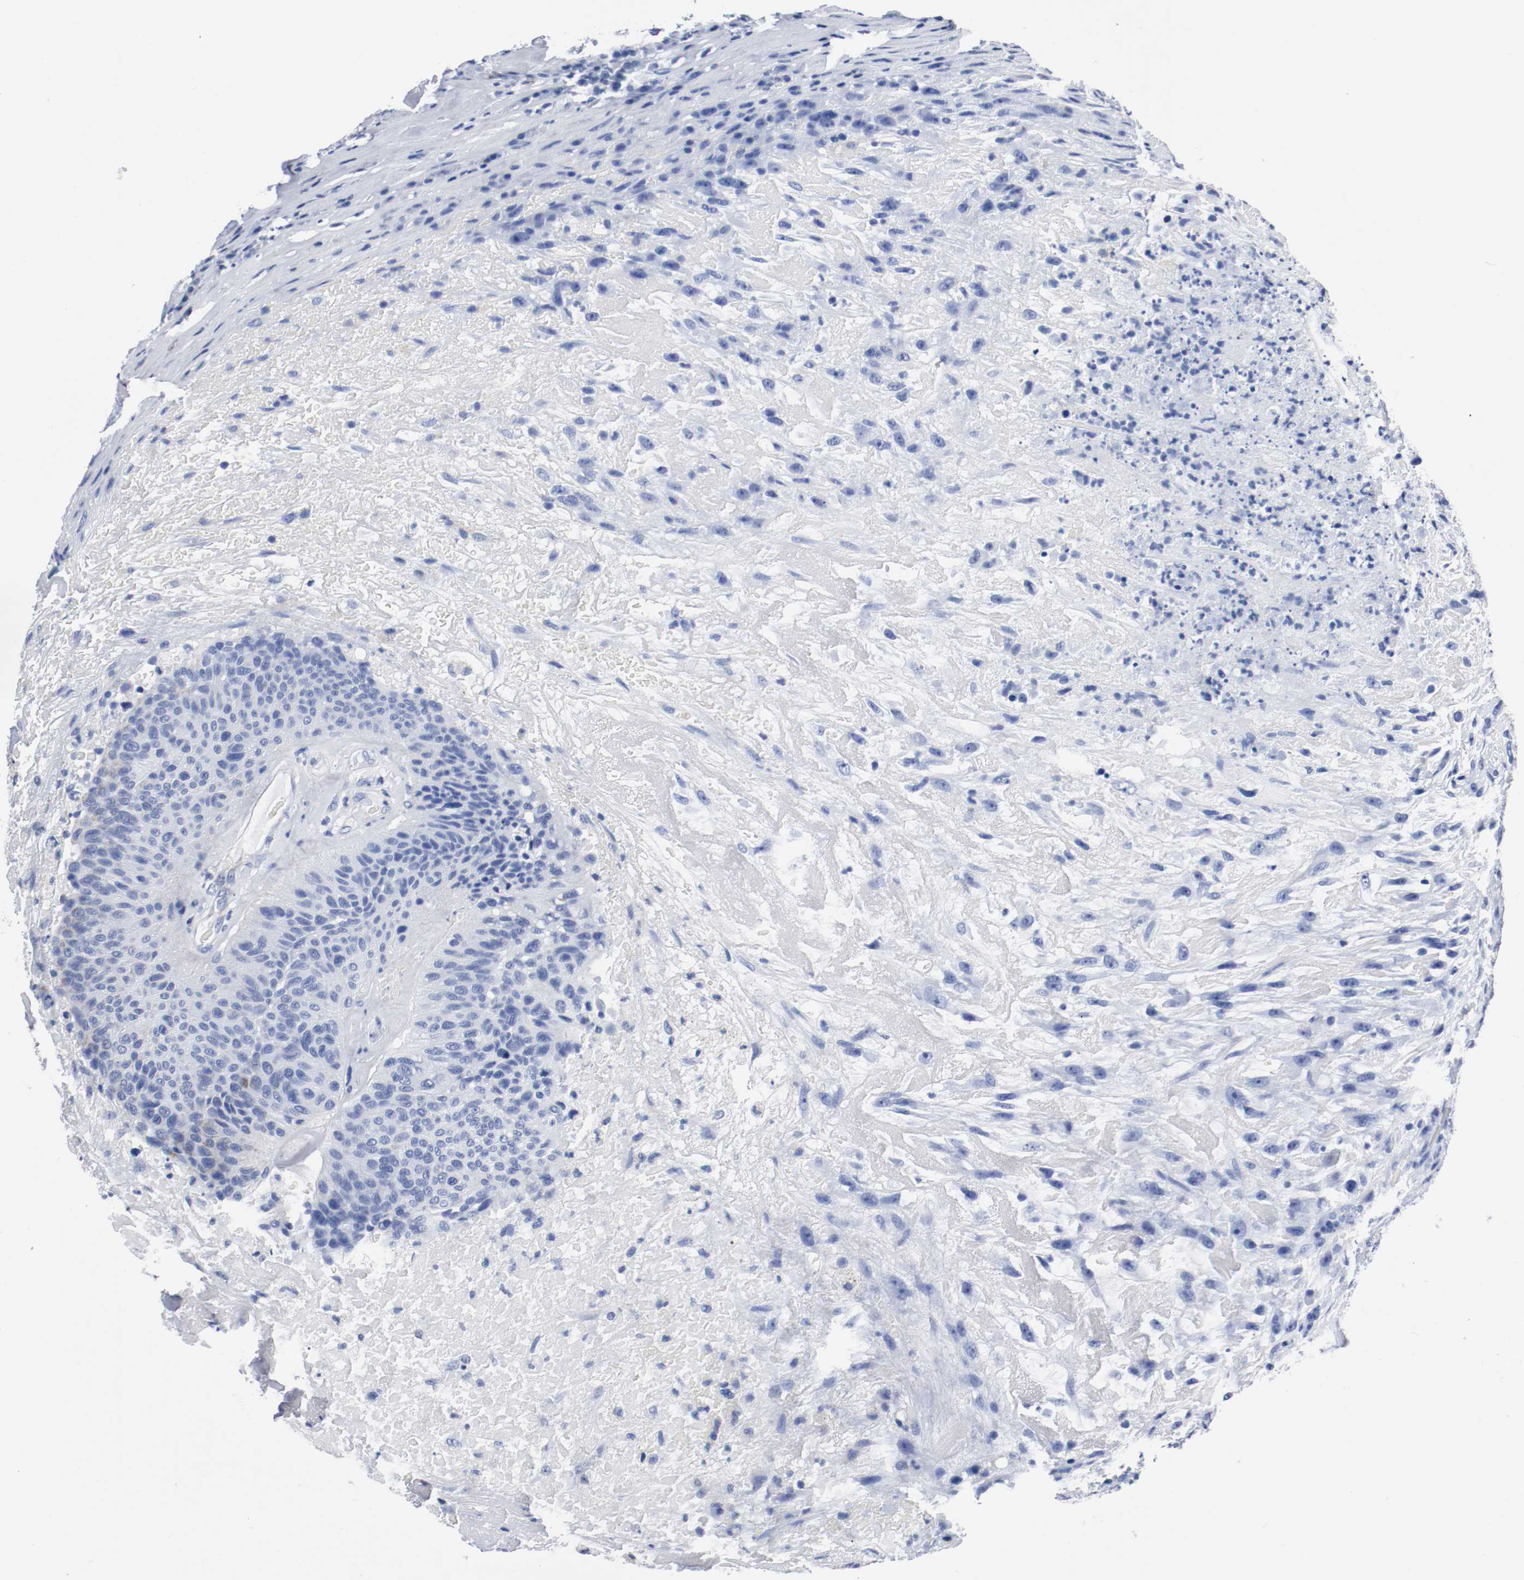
{"staining": {"intensity": "negative", "quantity": "none", "location": "none"}, "tissue": "urothelial cancer", "cell_type": "Tumor cells", "image_type": "cancer", "snomed": [{"axis": "morphology", "description": "Urothelial carcinoma, High grade"}, {"axis": "topography", "description": "Urinary bladder"}], "caption": "There is no significant expression in tumor cells of urothelial cancer. (Brightfield microscopy of DAB immunohistochemistry at high magnification).", "gene": "TUBD1", "patient": {"sex": "male", "age": 66}}